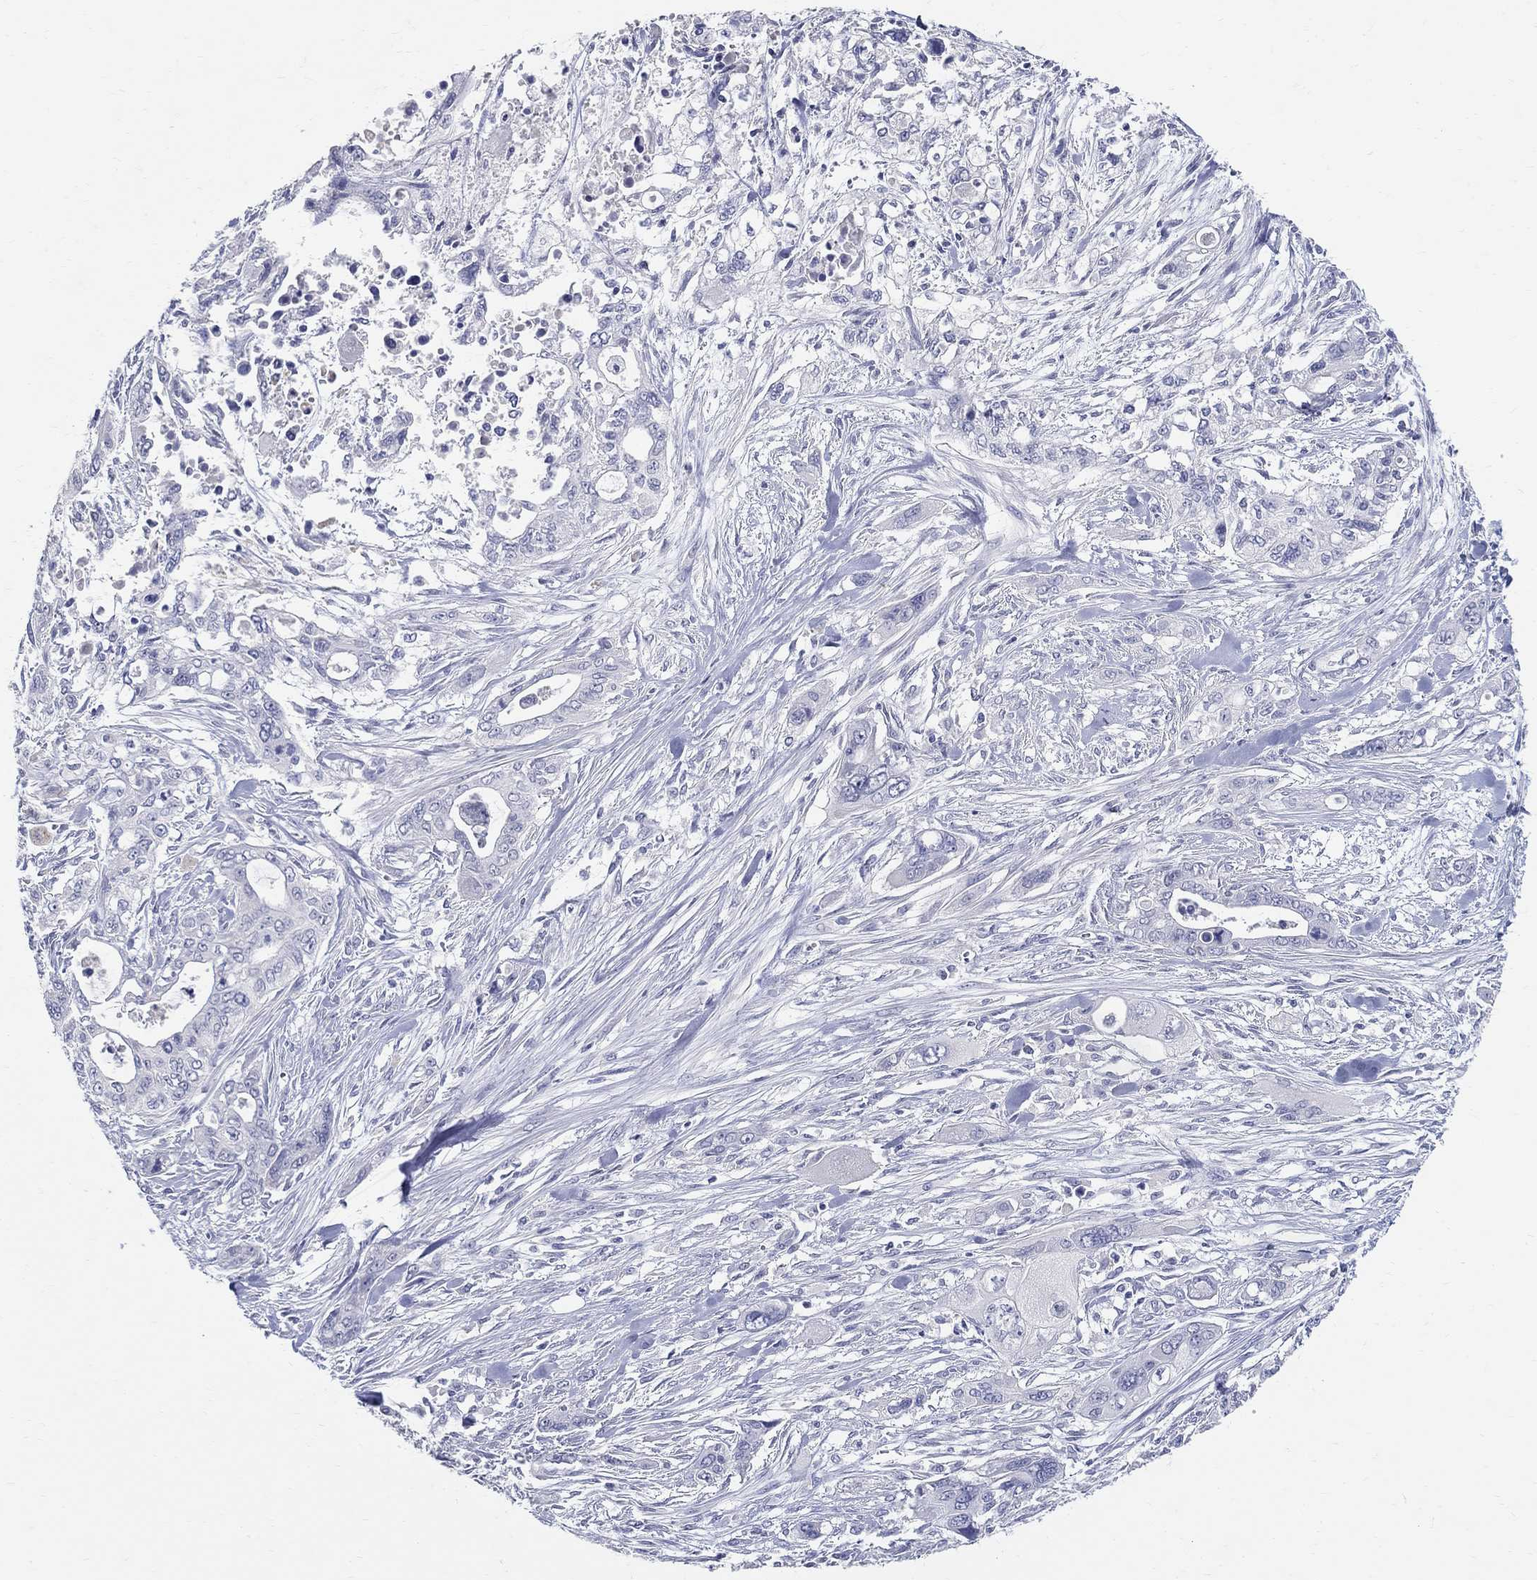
{"staining": {"intensity": "negative", "quantity": "none", "location": "none"}, "tissue": "pancreatic cancer", "cell_type": "Tumor cells", "image_type": "cancer", "snomed": [{"axis": "morphology", "description": "Adenocarcinoma, NOS"}, {"axis": "topography", "description": "Pancreas"}], "caption": "Immunohistochemistry (IHC) histopathology image of human pancreatic cancer stained for a protein (brown), which reveals no positivity in tumor cells.", "gene": "SOX2", "patient": {"sex": "male", "age": 47}}